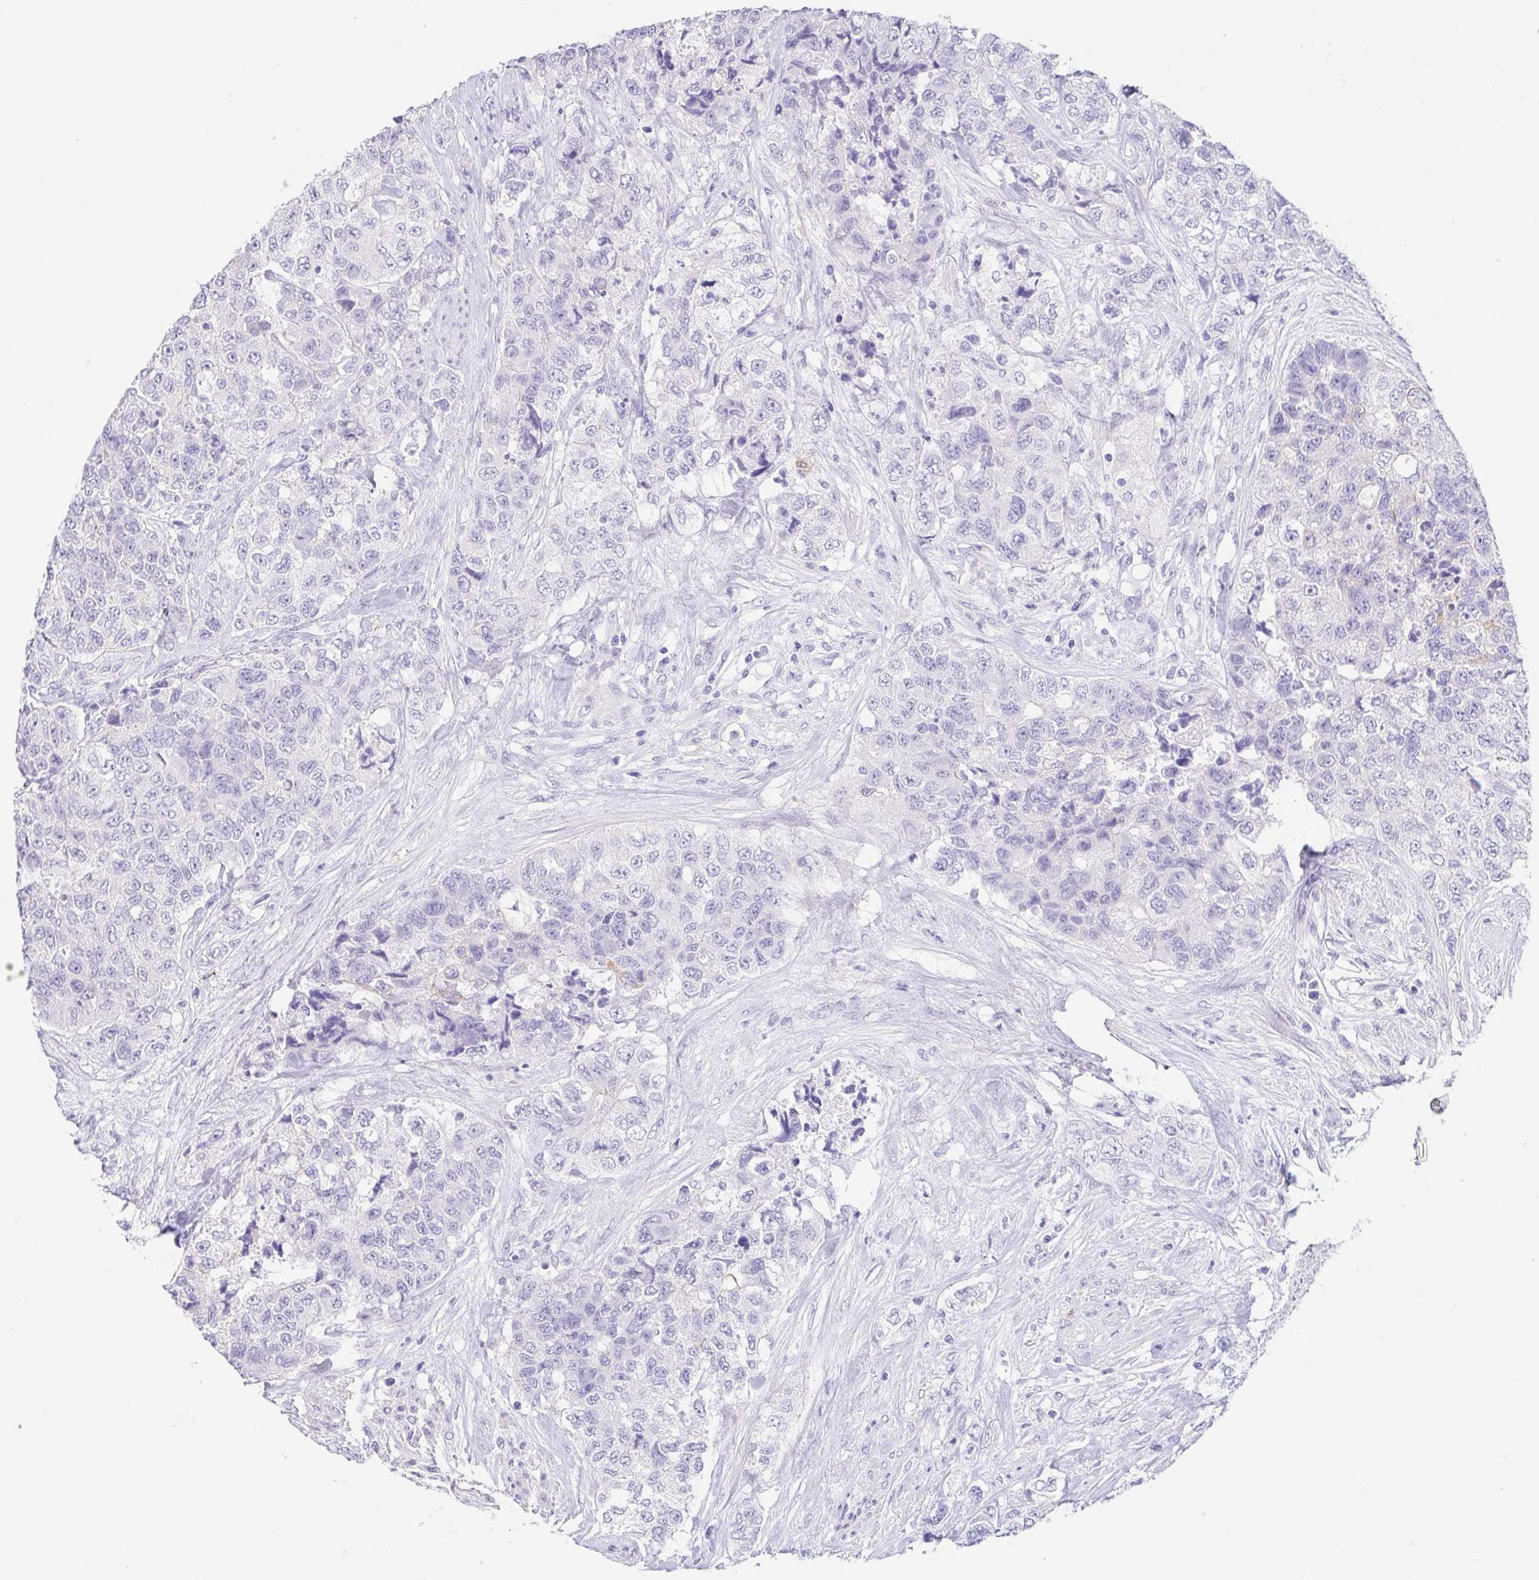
{"staining": {"intensity": "negative", "quantity": "none", "location": "none"}, "tissue": "urothelial cancer", "cell_type": "Tumor cells", "image_type": "cancer", "snomed": [{"axis": "morphology", "description": "Urothelial carcinoma, High grade"}, {"axis": "topography", "description": "Urinary bladder"}], "caption": "Urothelial cancer stained for a protein using IHC shows no expression tumor cells.", "gene": "FABP3", "patient": {"sex": "female", "age": 78}}